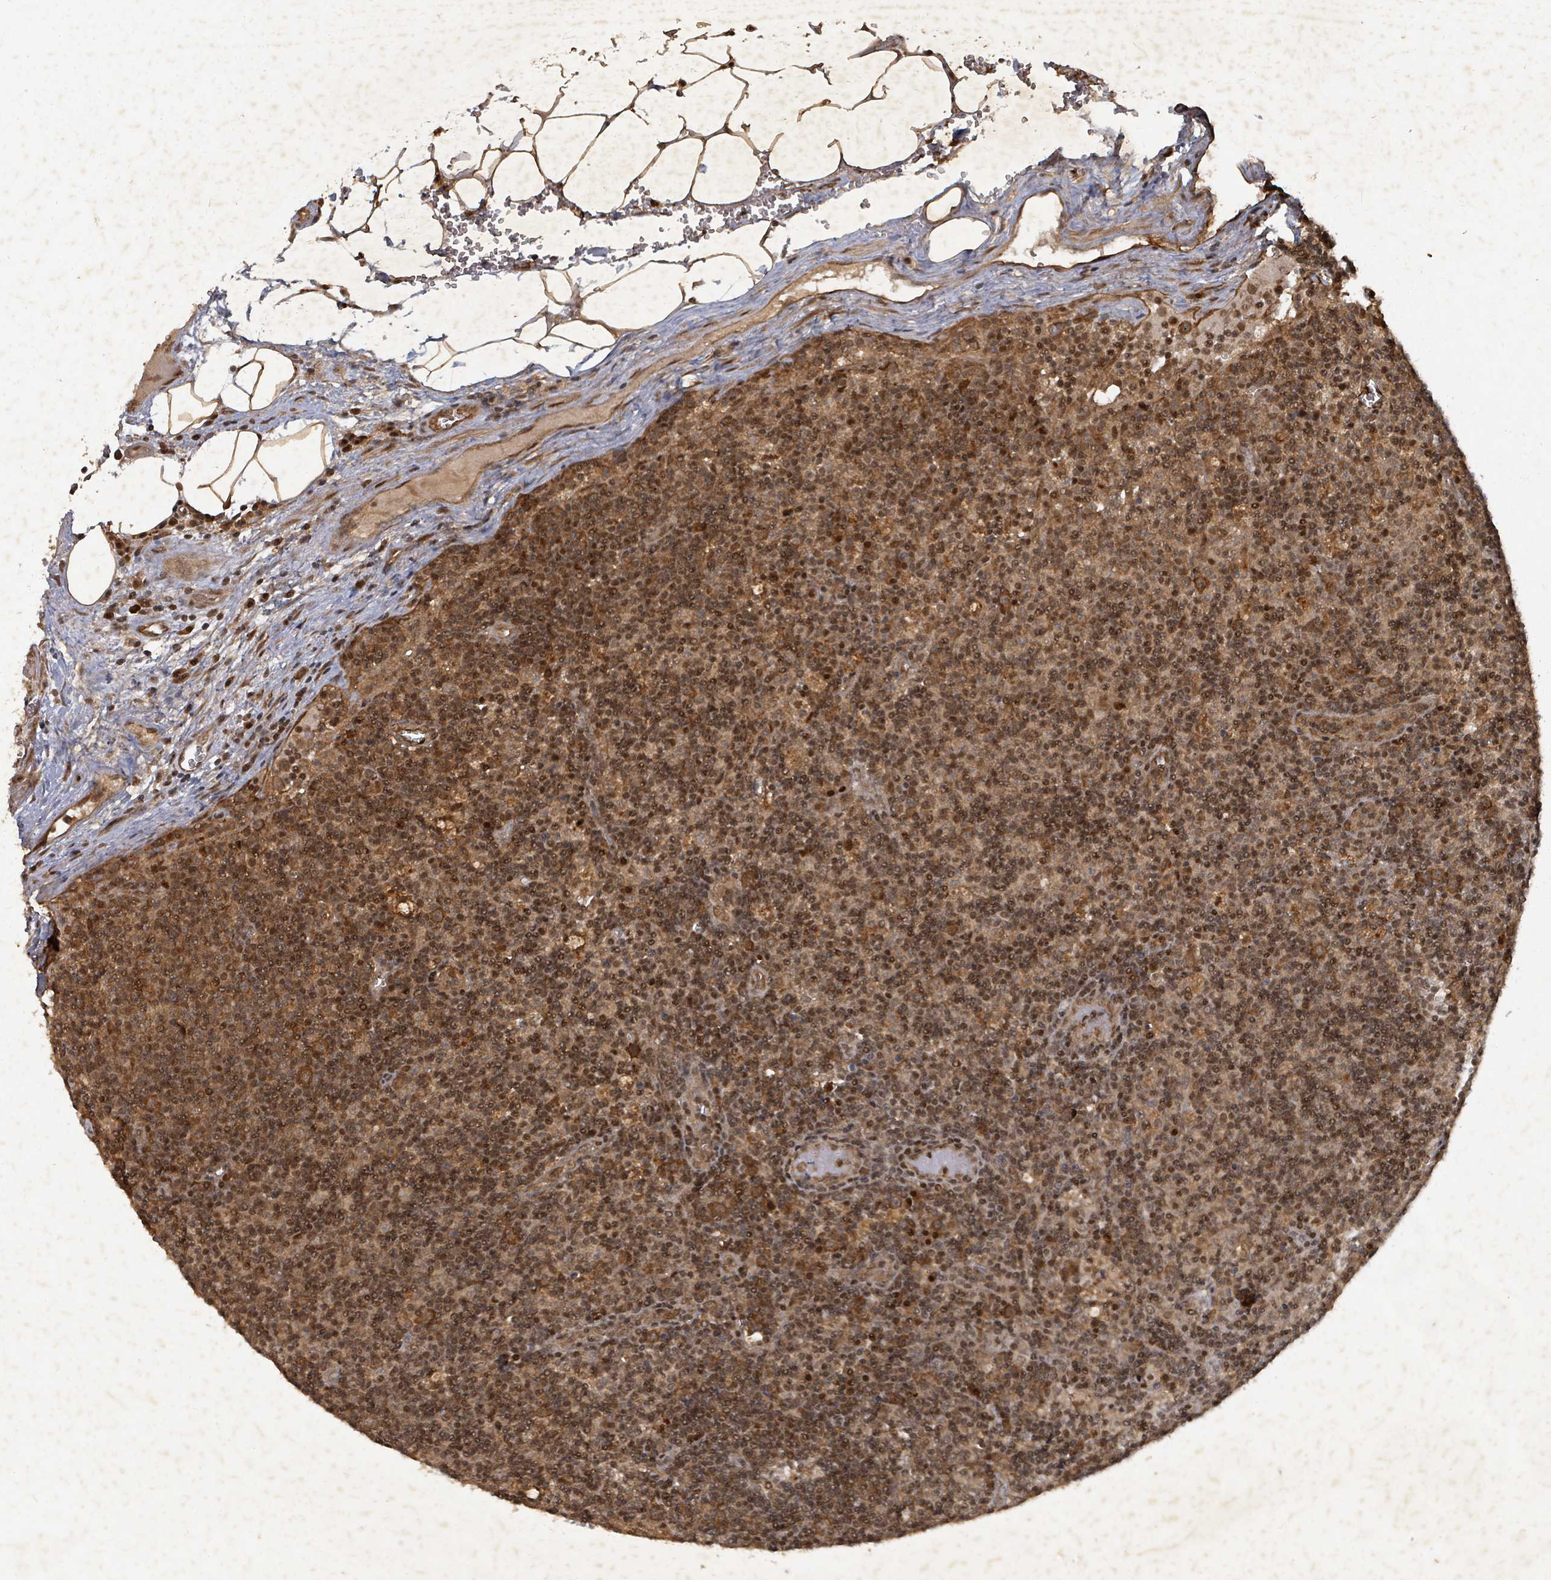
{"staining": {"intensity": "moderate", "quantity": ">75%", "location": "cytoplasmic/membranous,nuclear"}, "tissue": "lymph node", "cell_type": "Germinal center cells", "image_type": "normal", "snomed": [{"axis": "morphology", "description": "Normal tissue, NOS"}, {"axis": "topography", "description": "Lymph node"}], "caption": "High-magnification brightfield microscopy of benign lymph node stained with DAB (brown) and counterstained with hematoxylin (blue). germinal center cells exhibit moderate cytoplasmic/membranous,nuclear positivity is appreciated in approximately>75% of cells. Nuclei are stained in blue.", "gene": "KDM4E", "patient": {"sex": "male", "age": 58}}